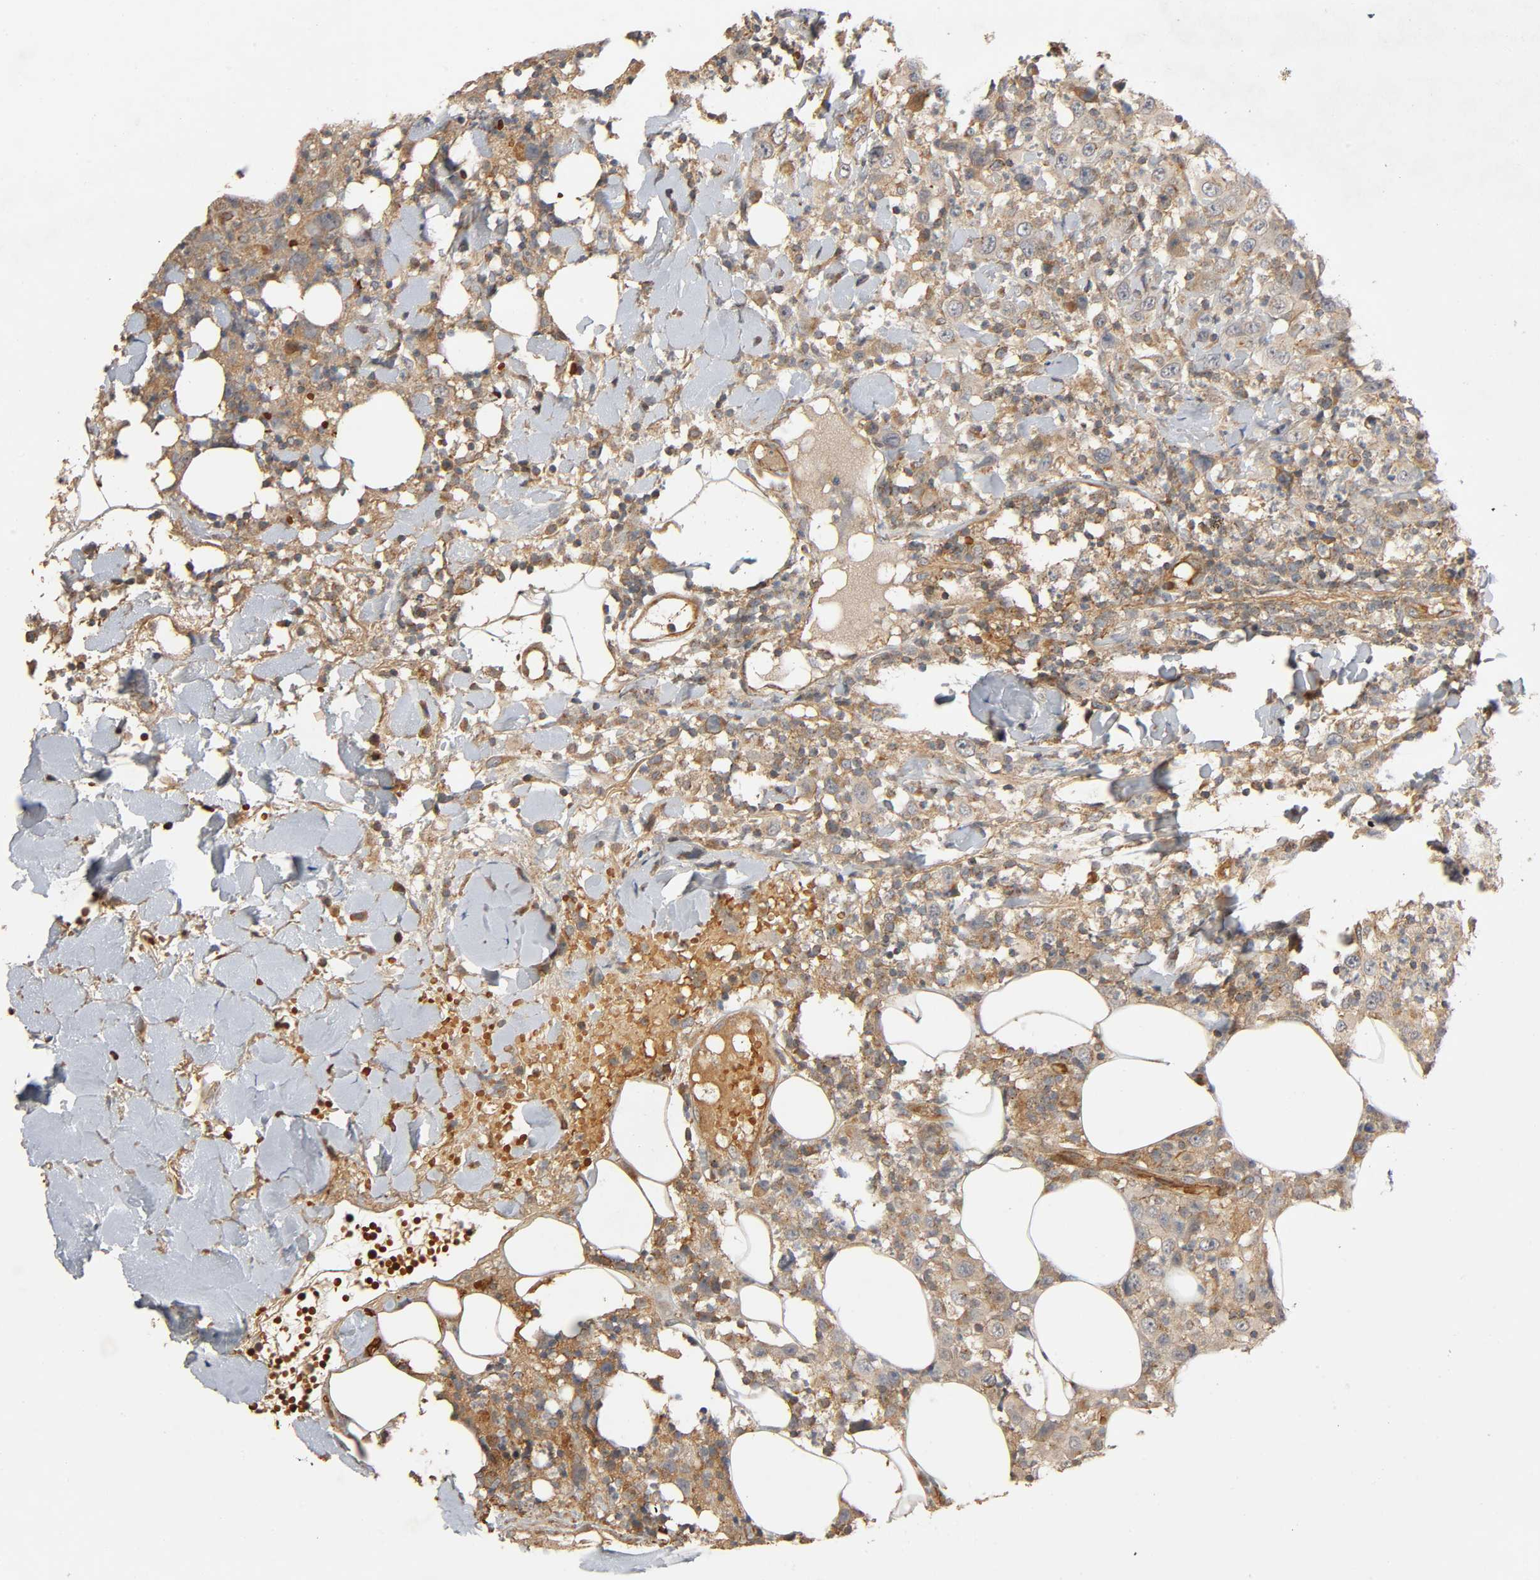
{"staining": {"intensity": "moderate", "quantity": "25%-75%", "location": "cytoplasmic/membranous"}, "tissue": "thyroid cancer", "cell_type": "Tumor cells", "image_type": "cancer", "snomed": [{"axis": "morphology", "description": "Carcinoma, NOS"}, {"axis": "topography", "description": "Thyroid gland"}], "caption": "Immunohistochemistry (IHC) image of human thyroid cancer stained for a protein (brown), which shows medium levels of moderate cytoplasmic/membranous expression in approximately 25%-75% of tumor cells.", "gene": "SGSM1", "patient": {"sex": "female", "age": 77}}